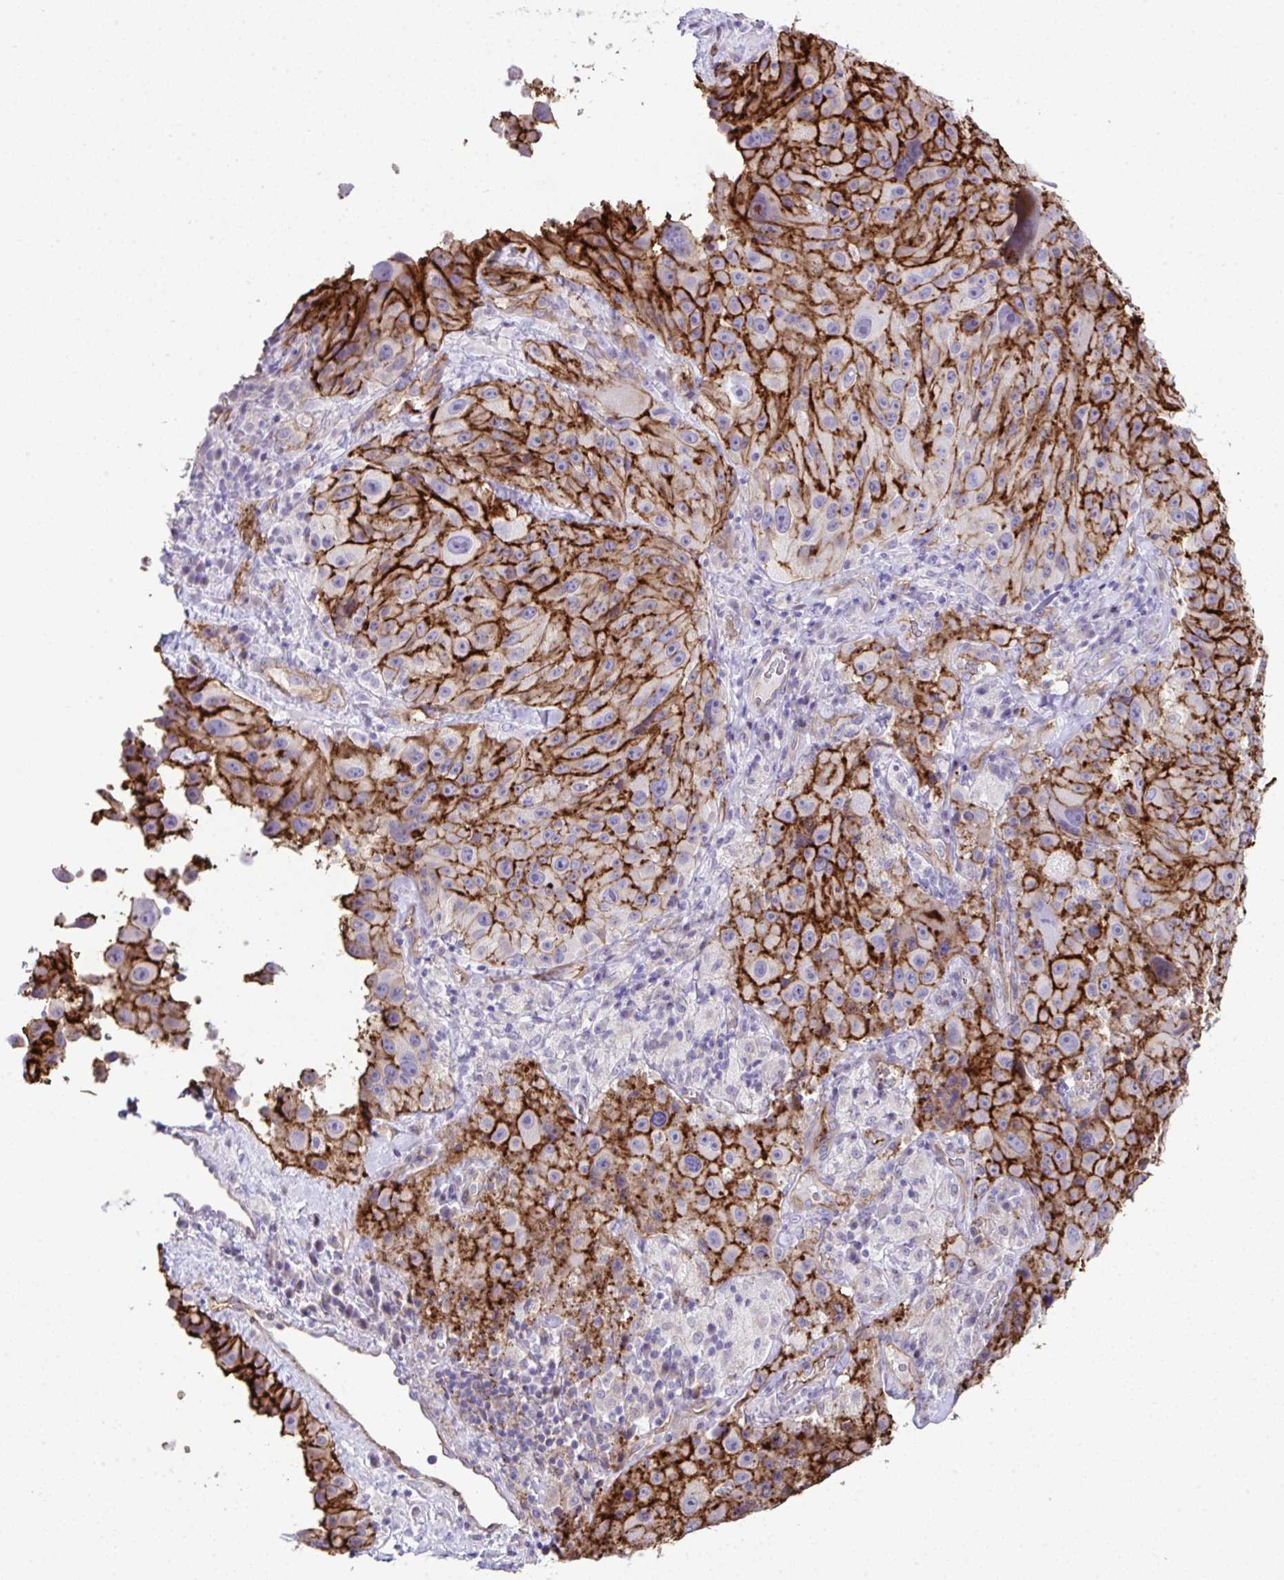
{"staining": {"intensity": "strong", "quantity": ">75%", "location": "cytoplasmic/membranous"}, "tissue": "melanoma", "cell_type": "Tumor cells", "image_type": "cancer", "snomed": [{"axis": "morphology", "description": "Malignant melanoma, Metastatic site"}, {"axis": "topography", "description": "Lymph node"}], "caption": "Immunohistochemical staining of human melanoma reveals high levels of strong cytoplasmic/membranous expression in about >75% of tumor cells. (DAB (3,3'-diaminobenzidine) = brown stain, brightfield microscopy at high magnification).", "gene": "FBXO34", "patient": {"sex": "male", "age": 62}}